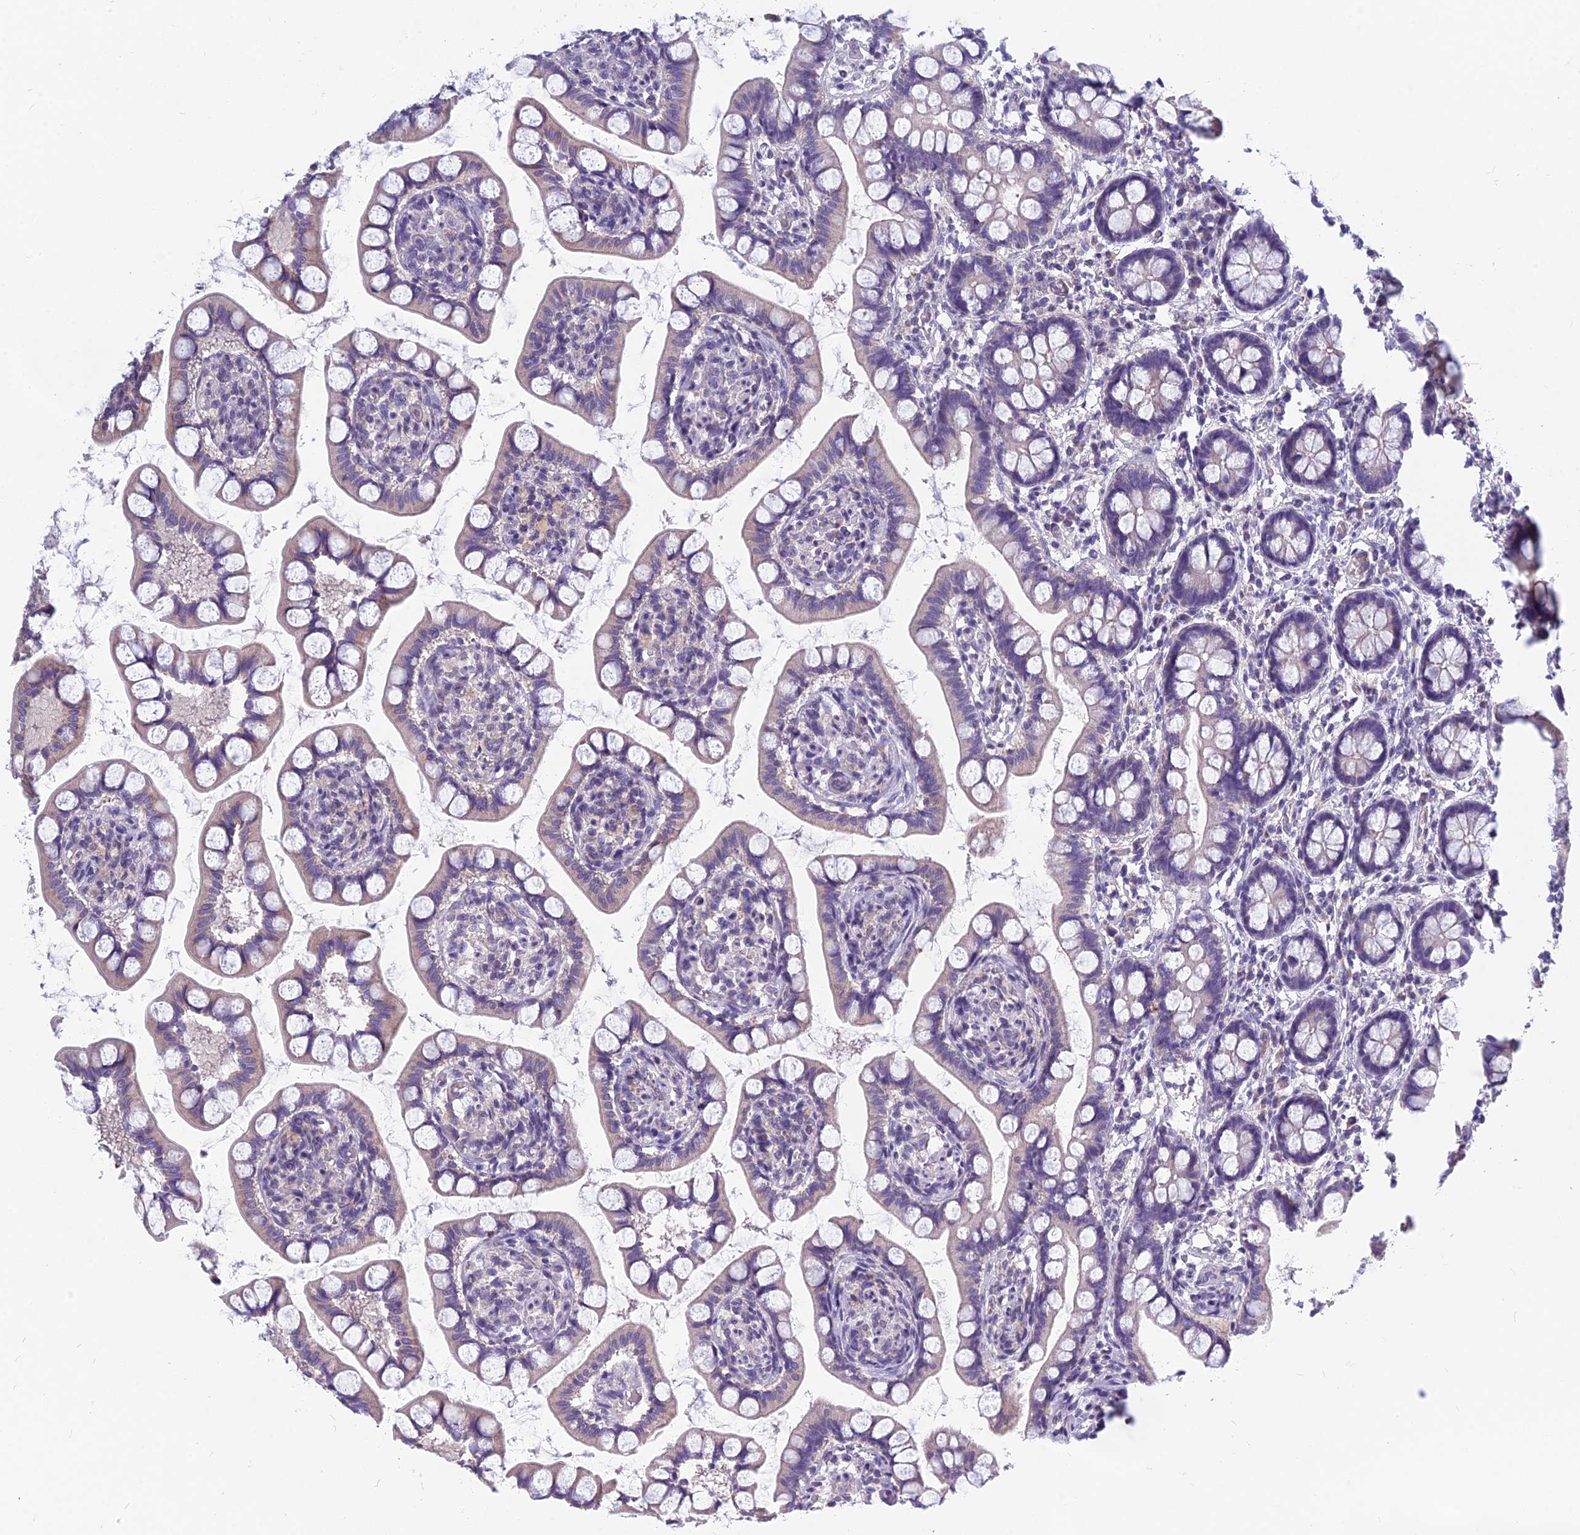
{"staining": {"intensity": "weak", "quantity": "<25%", "location": "cytoplasmic/membranous"}, "tissue": "small intestine", "cell_type": "Glandular cells", "image_type": "normal", "snomed": [{"axis": "morphology", "description": "Normal tissue, NOS"}, {"axis": "topography", "description": "Small intestine"}], "caption": "This is an IHC micrograph of normal human small intestine. There is no expression in glandular cells.", "gene": "RBM41", "patient": {"sex": "male", "age": 52}}